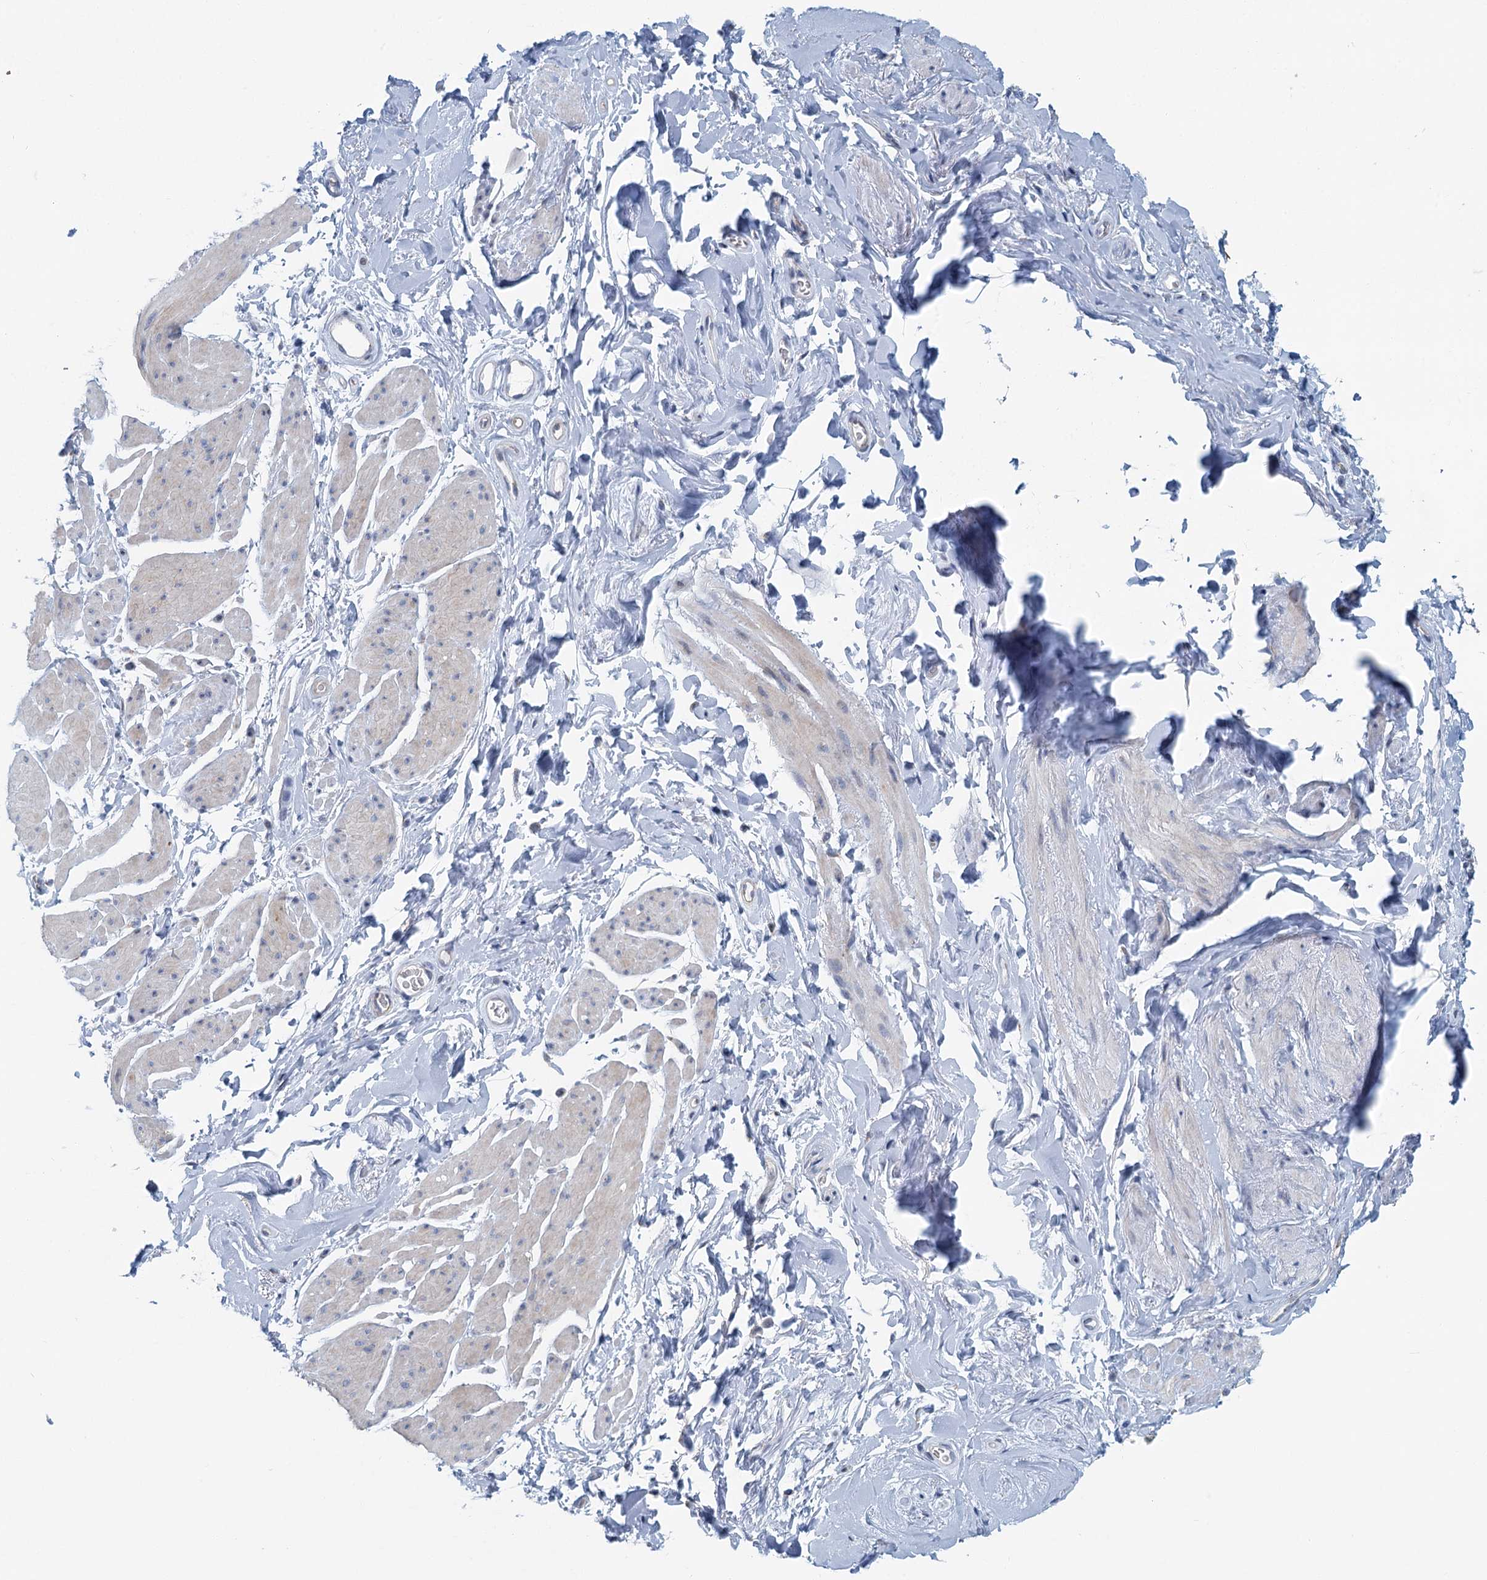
{"staining": {"intensity": "negative", "quantity": "none", "location": "none"}, "tissue": "smooth muscle", "cell_type": "Smooth muscle cells", "image_type": "normal", "snomed": [{"axis": "morphology", "description": "Normal tissue, NOS"}, {"axis": "topography", "description": "Smooth muscle"}, {"axis": "topography", "description": "Peripheral nerve tissue"}], "caption": "Smooth muscle cells show no significant protein expression in unremarkable smooth muscle. Nuclei are stained in blue.", "gene": "ZNF527", "patient": {"sex": "male", "age": 69}}